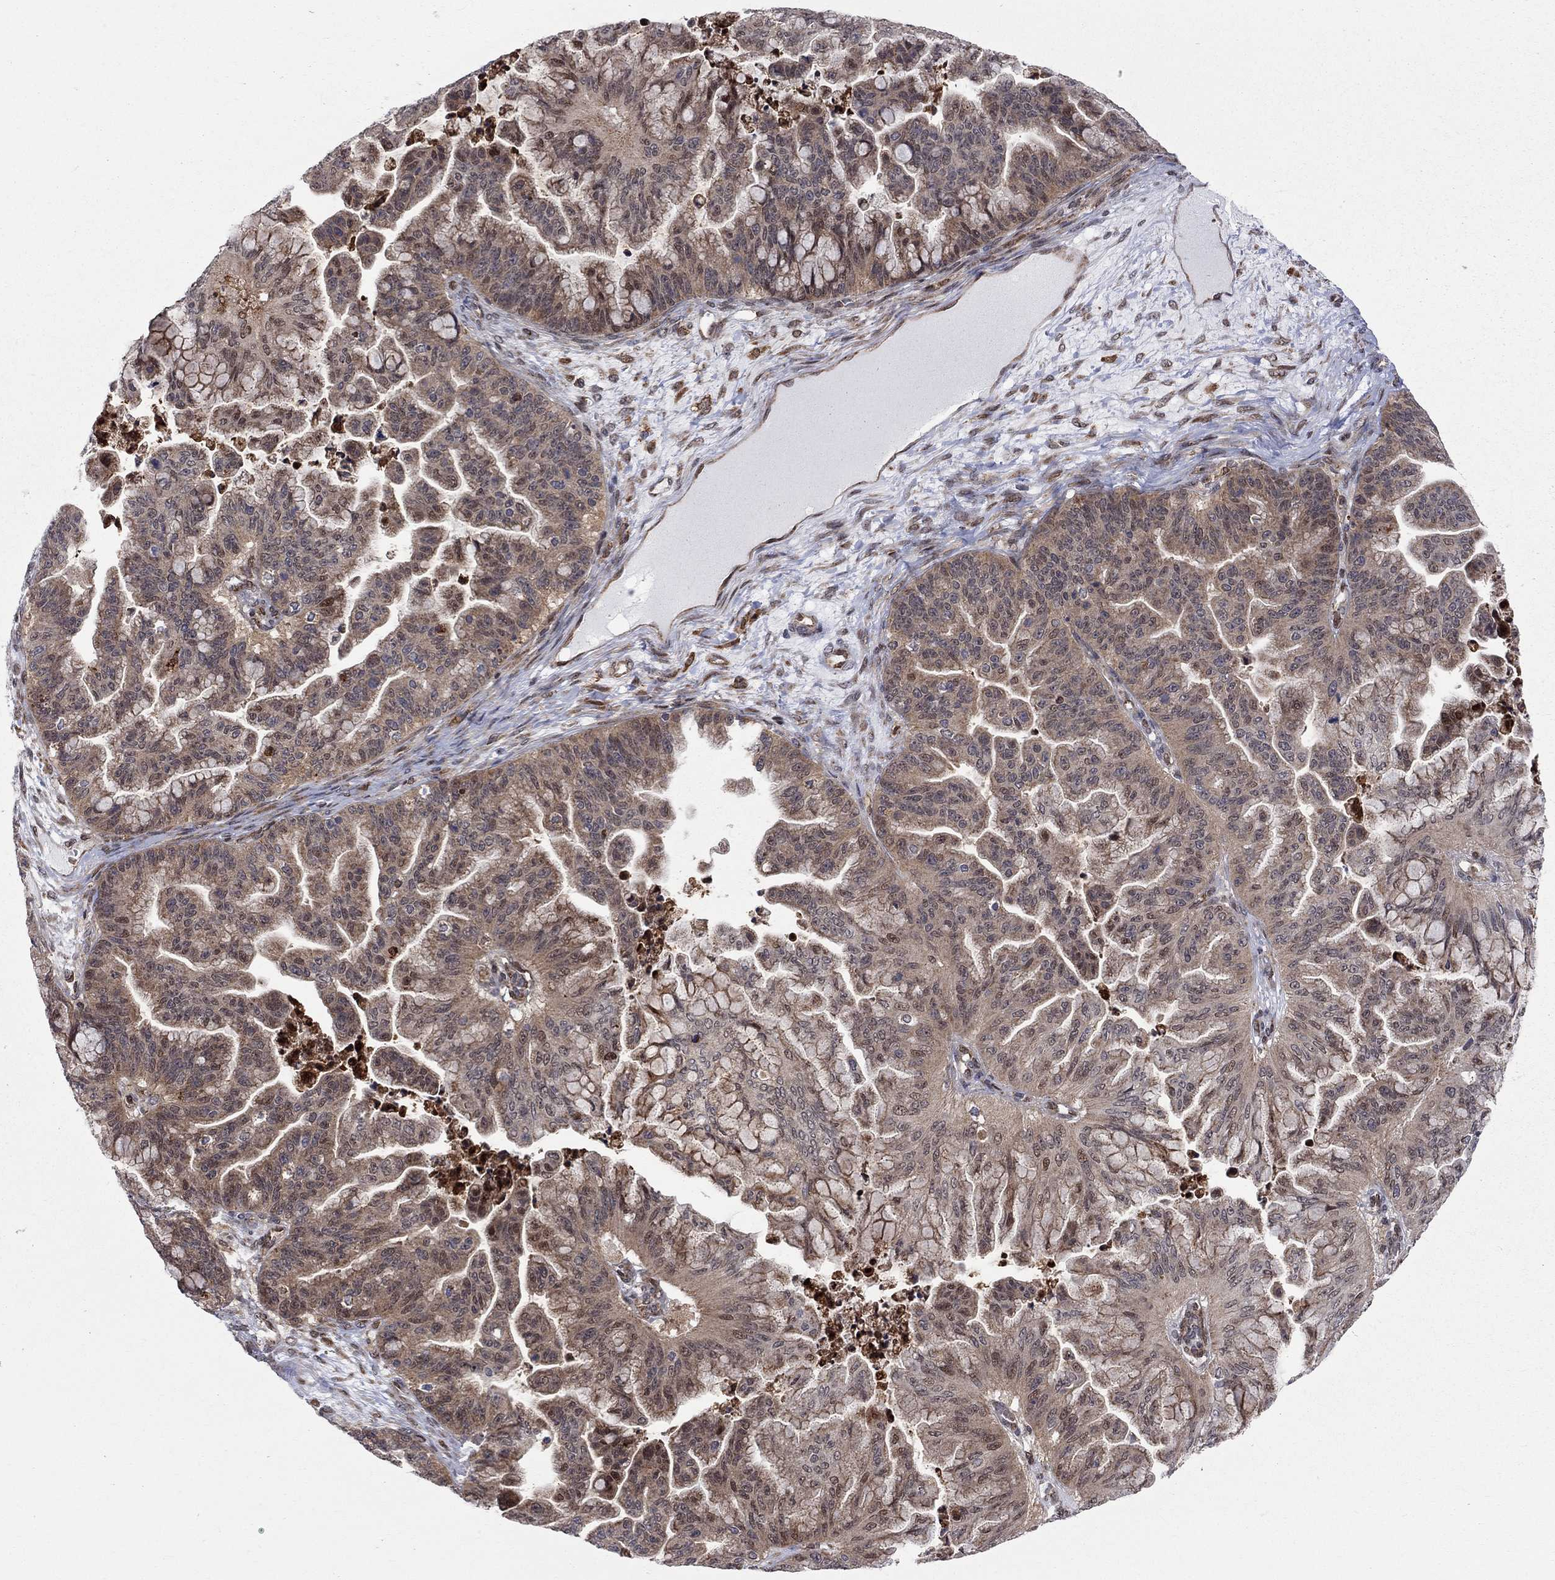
{"staining": {"intensity": "moderate", "quantity": ">75%", "location": "cytoplasmic/membranous"}, "tissue": "ovarian cancer", "cell_type": "Tumor cells", "image_type": "cancer", "snomed": [{"axis": "morphology", "description": "Cystadenocarcinoma, mucinous, NOS"}, {"axis": "topography", "description": "Ovary"}], "caption": "Brown immunohistochemical staining in ovarian cancer demonstrates moderate cytoplasmic/membranous expression in approximately >75% of tumor cells. (DAB (3,3'-diaminobenzidine) IHC with brightfield microscopy, high magnification).", "gene": "ELOB", "patient": {"sex": "female", "age": 67}}